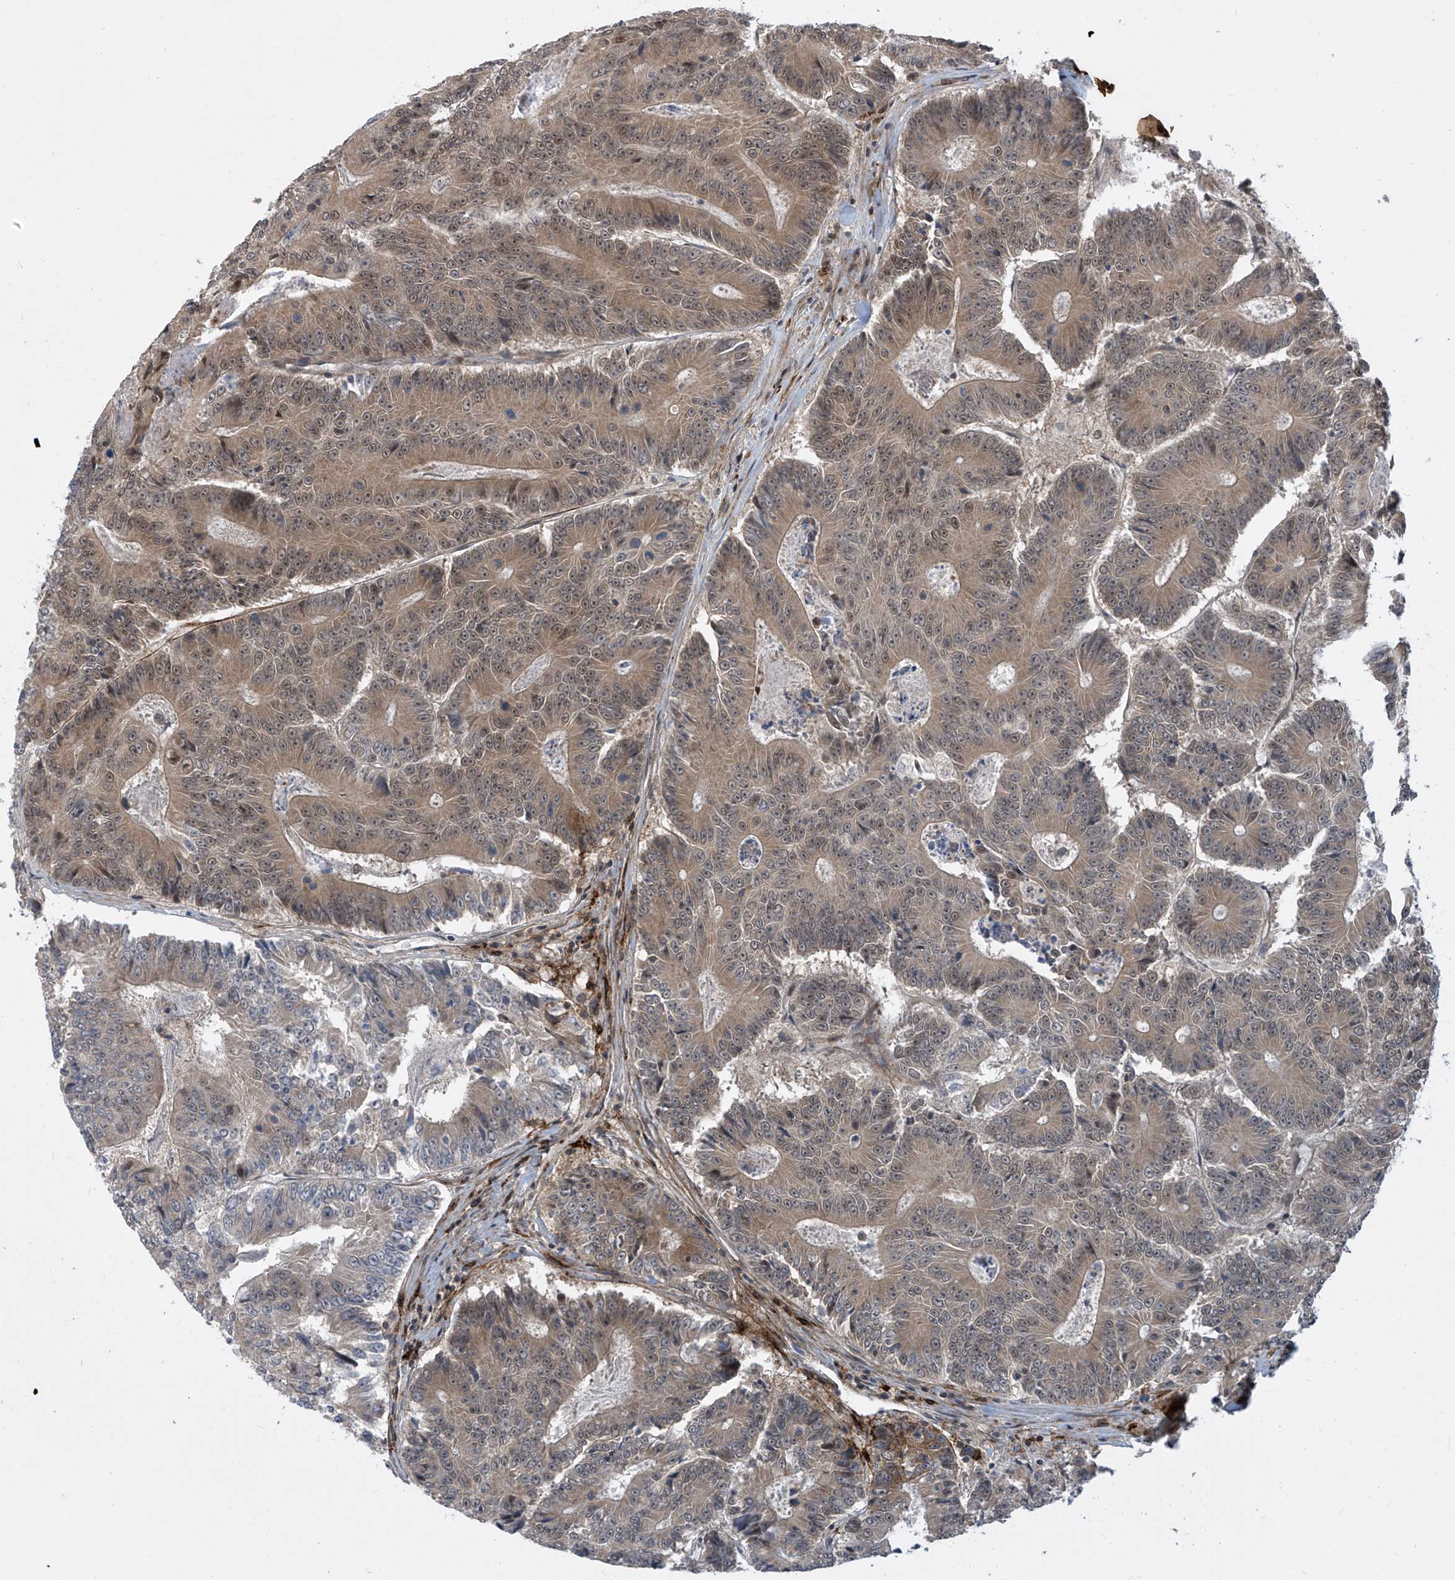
{"staining": {"intensity": "moderate", "quantity": ">75%", "location": "cytoplasmic/membranous,nuclear"}, "tissue": "colorectal cancer", "cell_type": "Tumor cells", "image_type": "cancer", "snomed": [{"axis": "morphology", "description": "Adenocarcinoma, NOS"}, {"axis": "topography", "description": "Colon"}], "caption": "High-magnification brightfield microscopy of colorectal cancer (adenocarcinoma) stained with DAB (brown) and counterstained with hematoxylin (blue). tumor cells exhibit moderate cytoplasmic/membranous and nuclear expression is identified in about>75% of cells.", "gene": "LAGE3", "patient": {"sex": "male", "age": 83}}